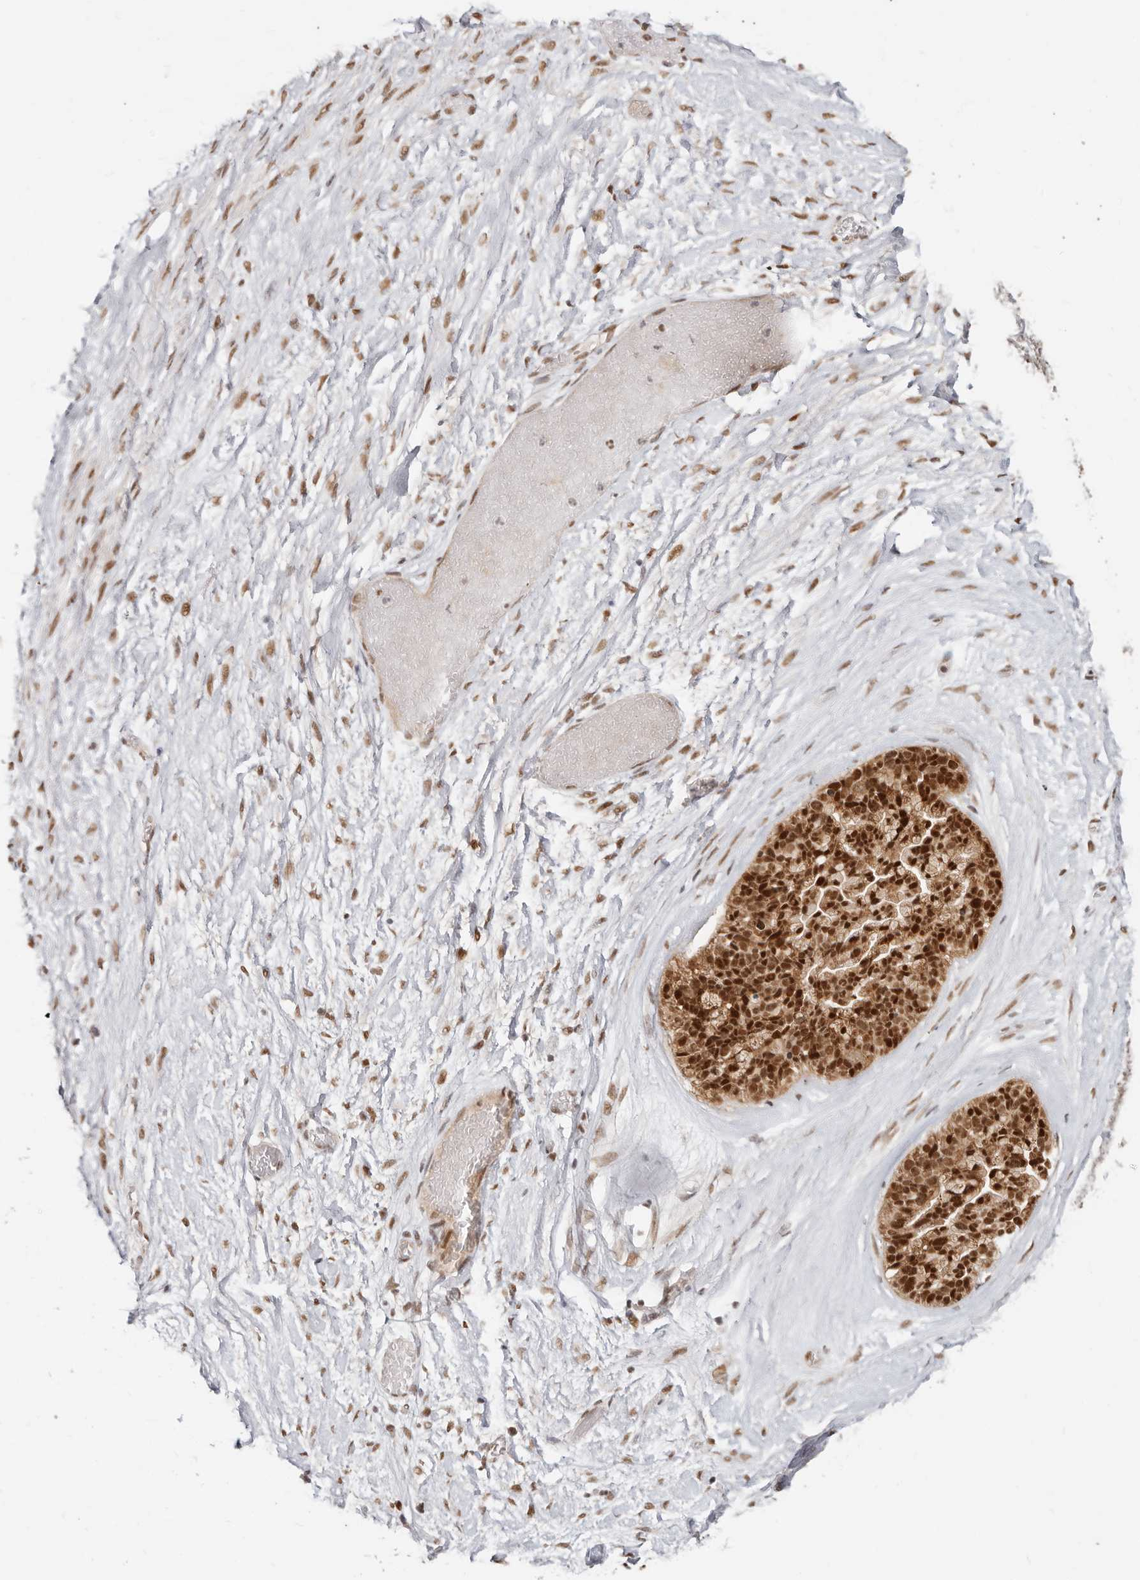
{"staining": {"intensity": "strong", "quantity": ">75%", "location": "cytoplasmic/membranous,nuclear"}, "tissue": "ovarian cancer", "cell_type": "Tumor cells", "image_type": "cancer", "snomed": [{"axis": "morphology", "description": "Cystadenocarcinoma, serous, NOS"}, {"axis": "topography", "description": "Ovary"}], "caption": "Immunohistochemistry (IHC) staining of serous cystadenocarcinoma (ovarian), which reveals high levels of strong cytoplasmic/membranous and nuclear expression in about >75% of tumor cells indicating strong cytoplasmic/membranous and nuclear protein expression. The staining was performed using DAB (brown) for protein detection and nuclei were counterstained in hematoxylin (blue).", "gene": "RFC2", "patient": {"sex": "female", "age": 56}}